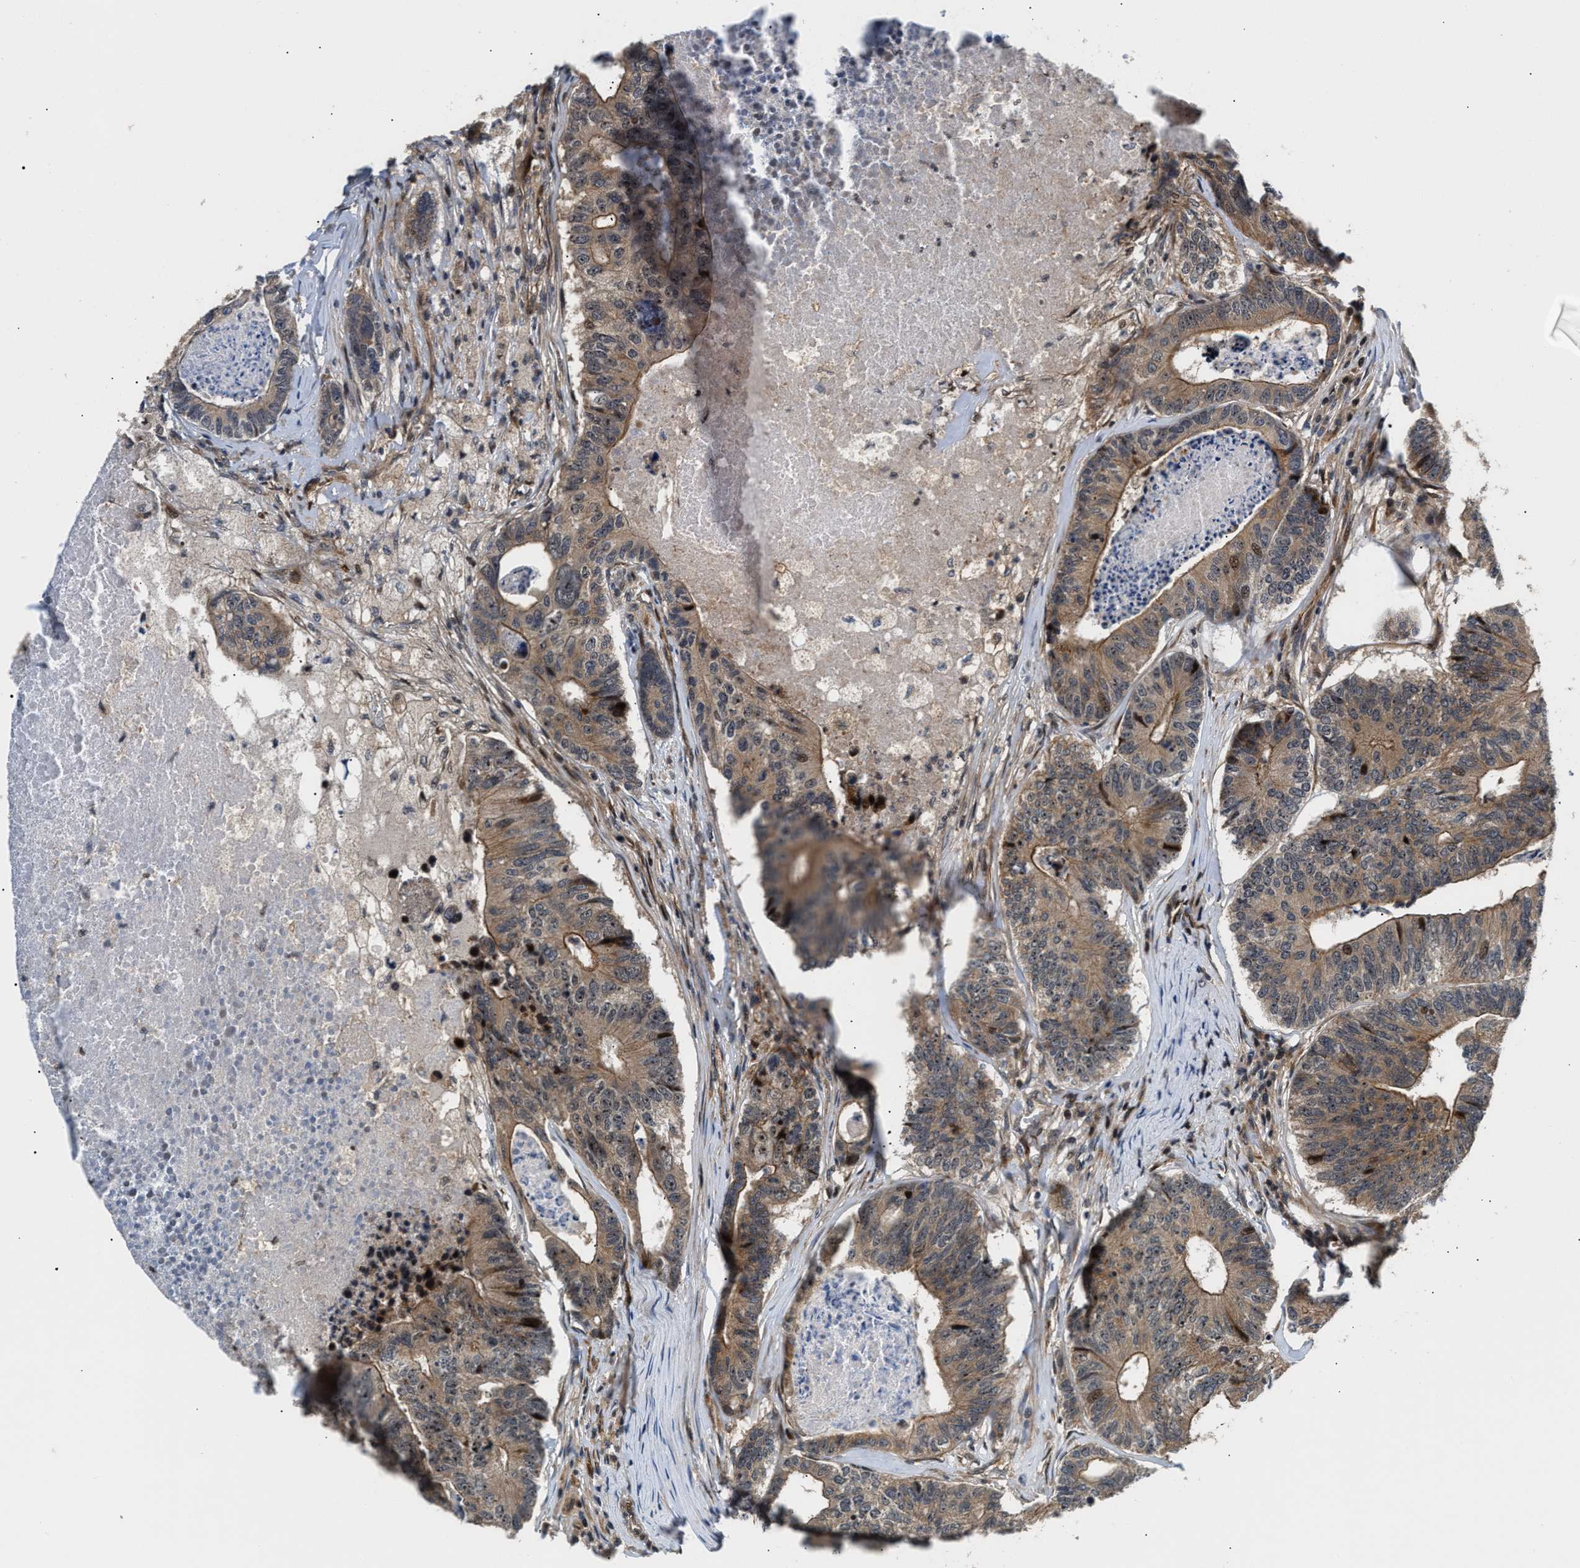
{"staining": {"intensity": "moderate", "quantity": ">75%", "location": "cytoplasmic/membranous"}, "tissue": "colorectal cancer", "cell_type": "Tumor cells", "image_type": "cancer", "snomed": [{"axis": "morphology", "description": "Adenocarcinoma, NOS"}, {"axis": "topography", "description": "Colon"}], "caption": "Protein staining of colorectal cancer (adenocarcinoma) tissue displays moderate cytoplasmic/membranous positivity in about >75% of tumor cells. Using DAB (3,3'-diaminobenzidine) (brown) and hematoxylin (blue) stains, captured at high magnification using brightfield microscopy.", "gene": "ALDH3A2", "patient": {"sex": "female", "age": 67}}